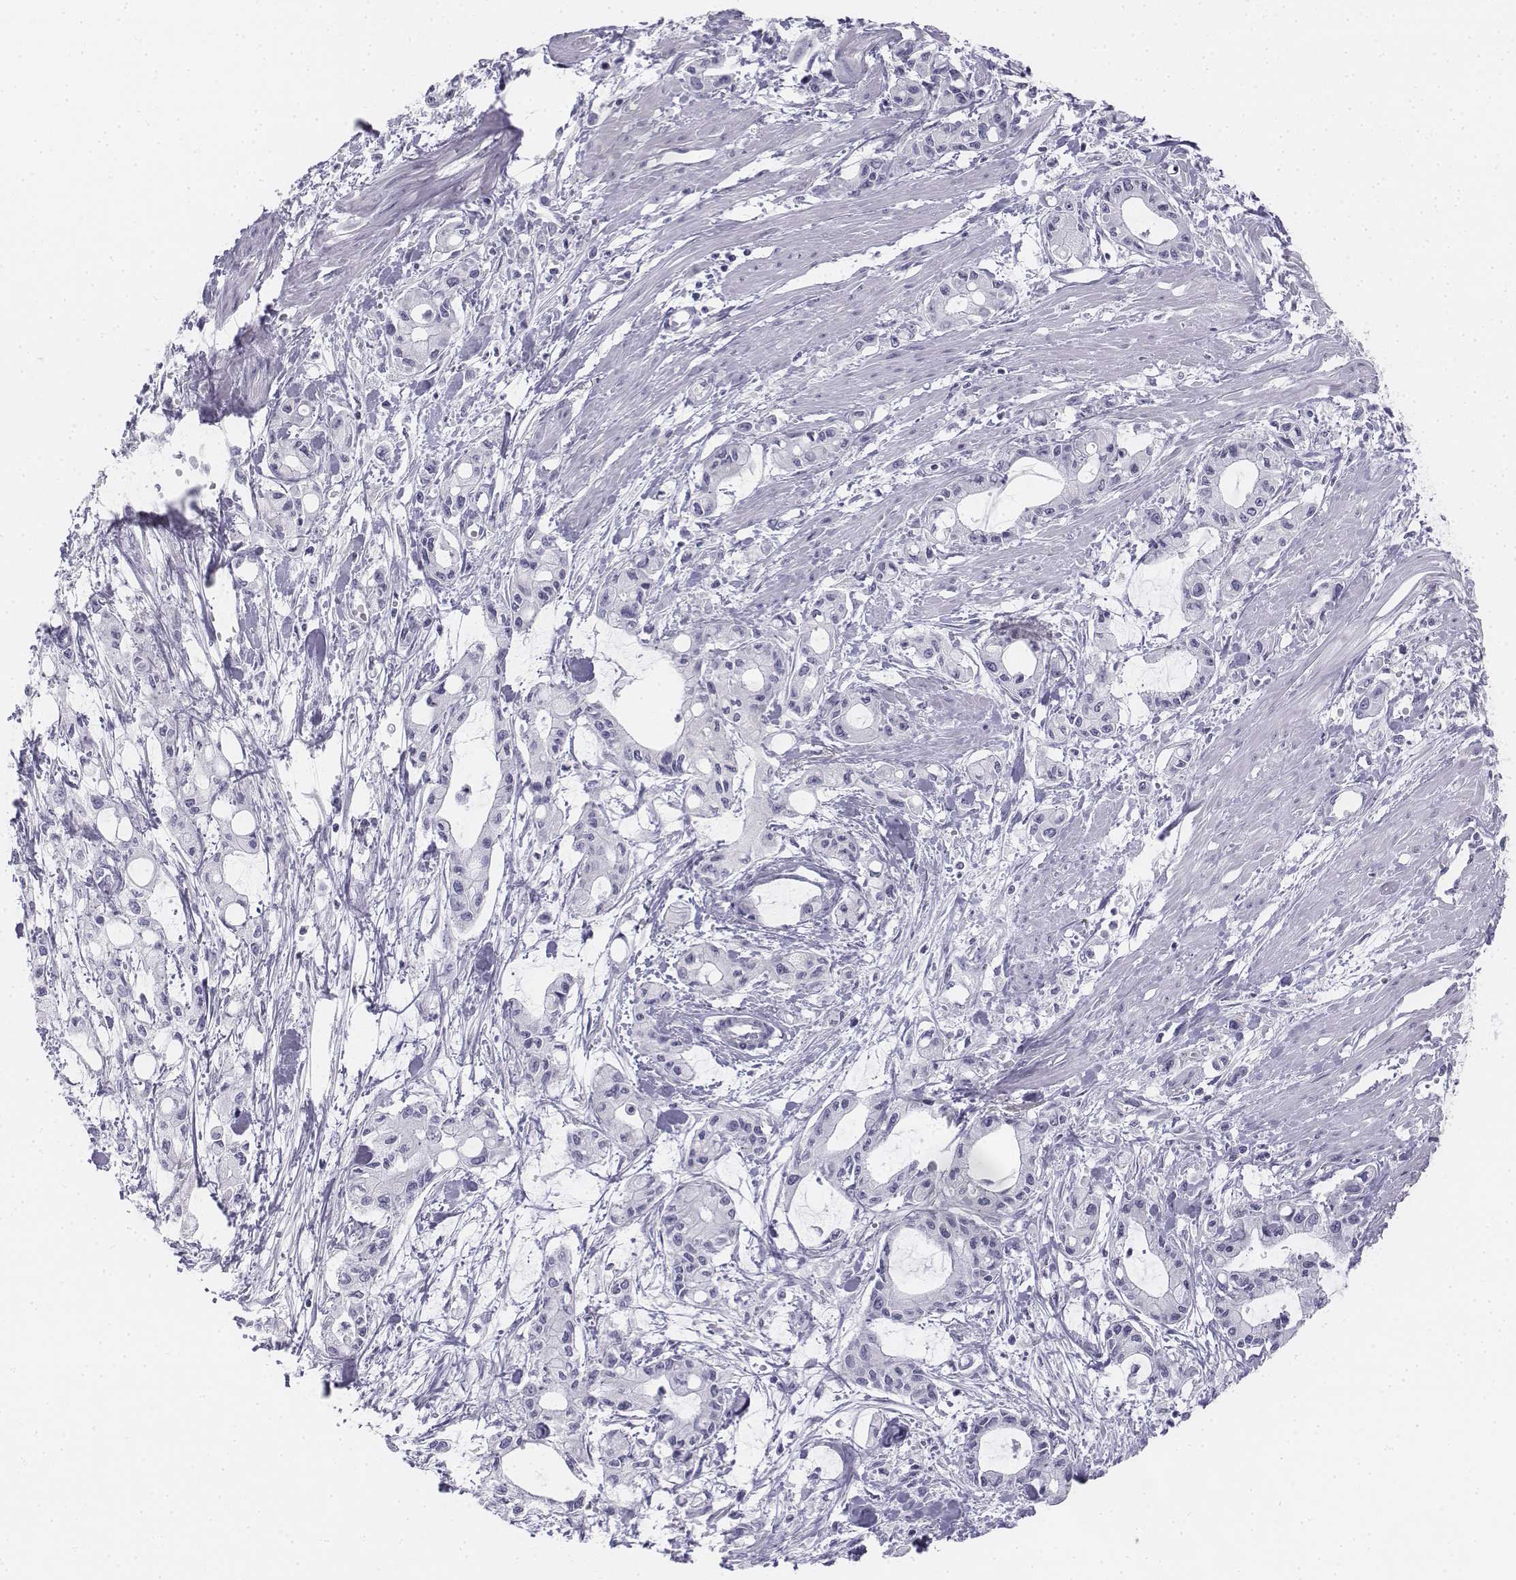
{"staining": {"intensity": "negative", "quantity": "none", "location": "none"}, "tissue": "pancreatic cancer", "cell_type": "Tumor cells", "image_type": "cancer", "snomed": [{"axis": "morphology", "description": "Adenocarcinoma, NOS"}, {"axis": "topography", "description": "Pancreas"}], "caption": "Immunohistochemistry of pancreatic adenocarcinoma shows no staining in tumor cells.", "gene": "TH", "patient": {"sex": "male", "age": 48}}